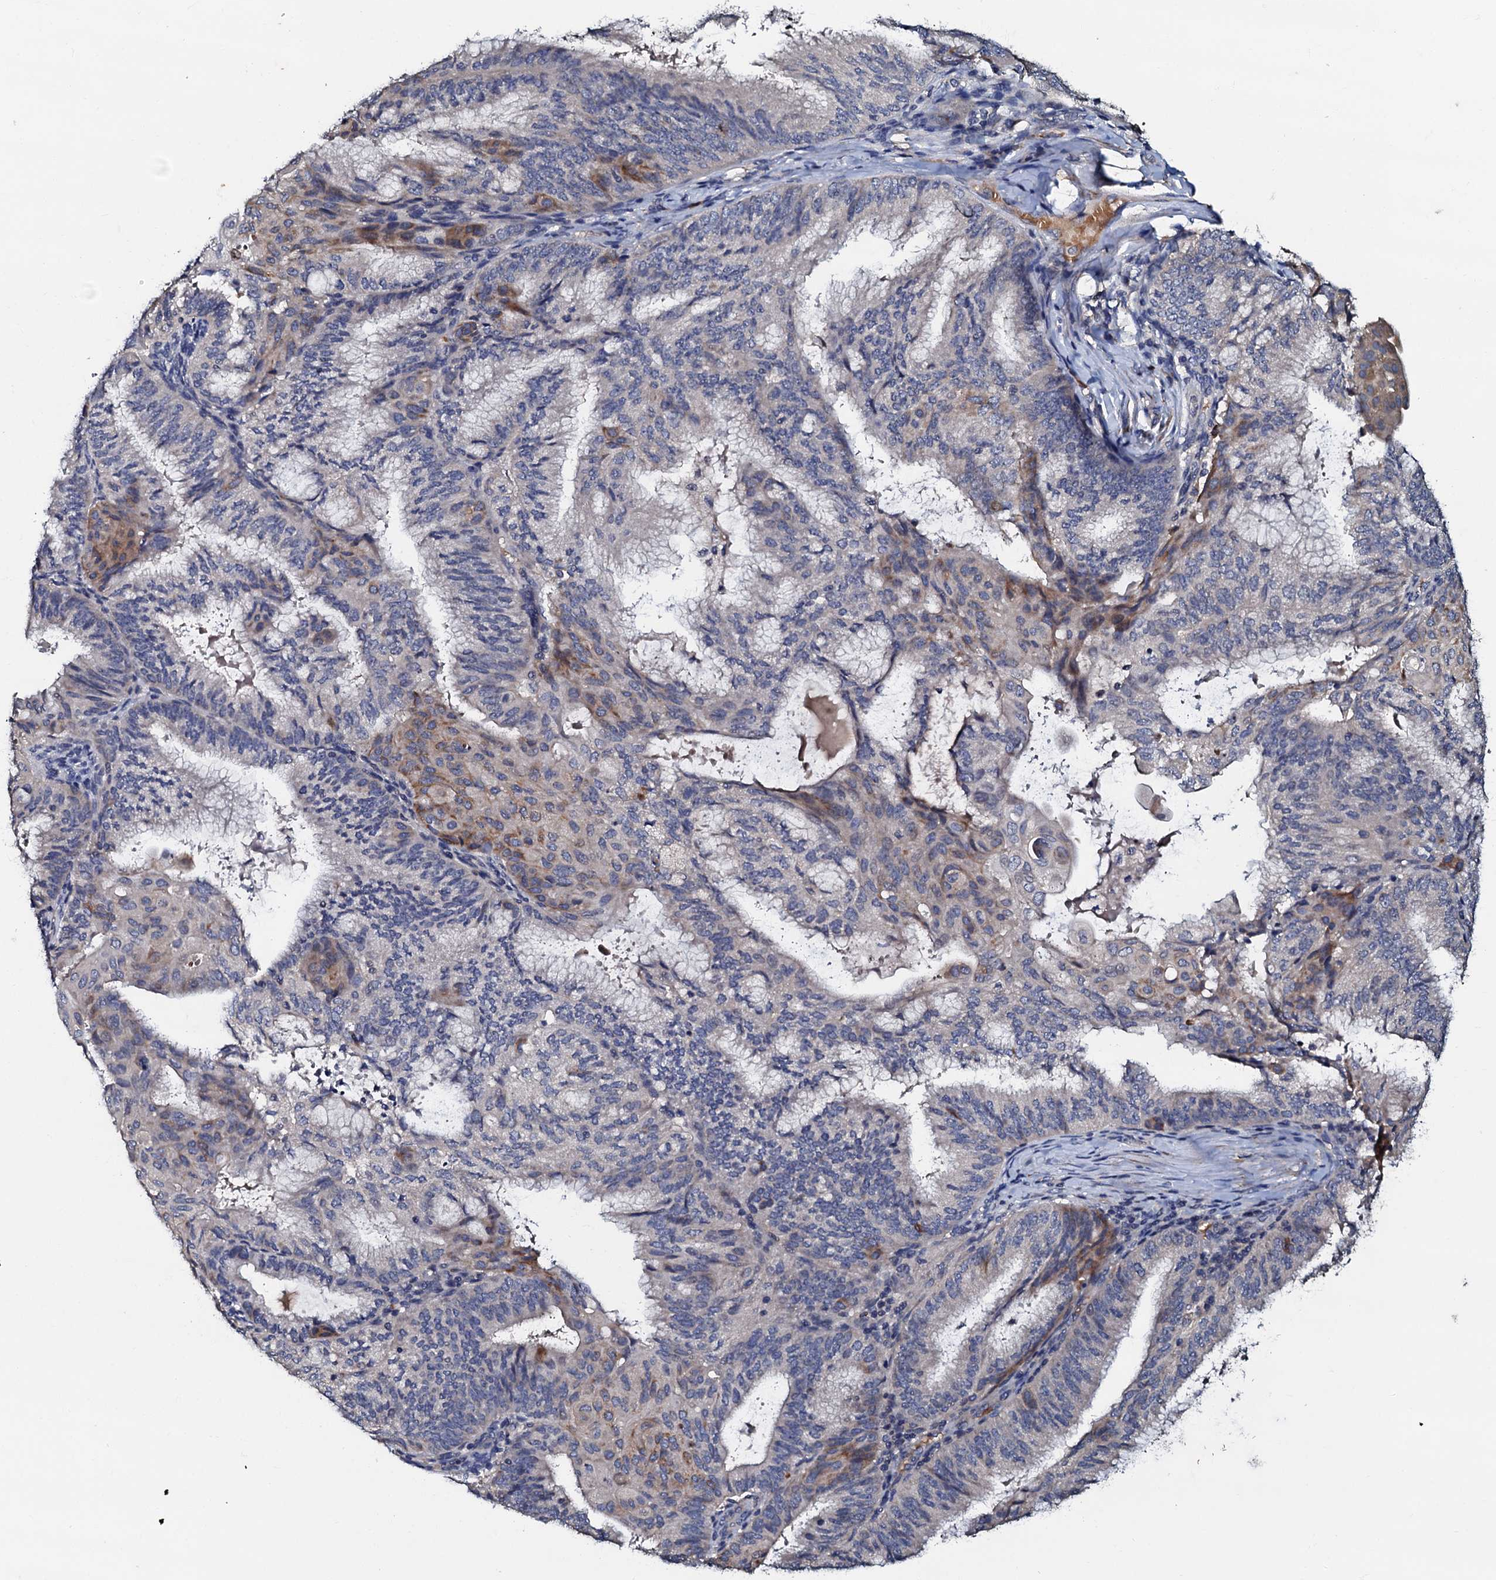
{"staining": {"intensity": "moderate", "quantity": "<25%", "location": "cytoplasmic/membranous"}, "tissue": "endometrial cancer", "cell_type": "Tumor cells", "image_type": "cancer", "snomed": [{"axis": "morphology", "description": "Adenocarcinoma, NOS"}, {"axis": "topography", "description": "Endometrium"}], "caption": "DAB immunohistochemical staining of endometrial cancer (adenocarcinoma) demonstrates moderate cytoplasmic/membranous protein positivity in approximately <25% of tumor cells.", "gene": "CPNE2", "patient": {"sex": "female", "age": 49}}